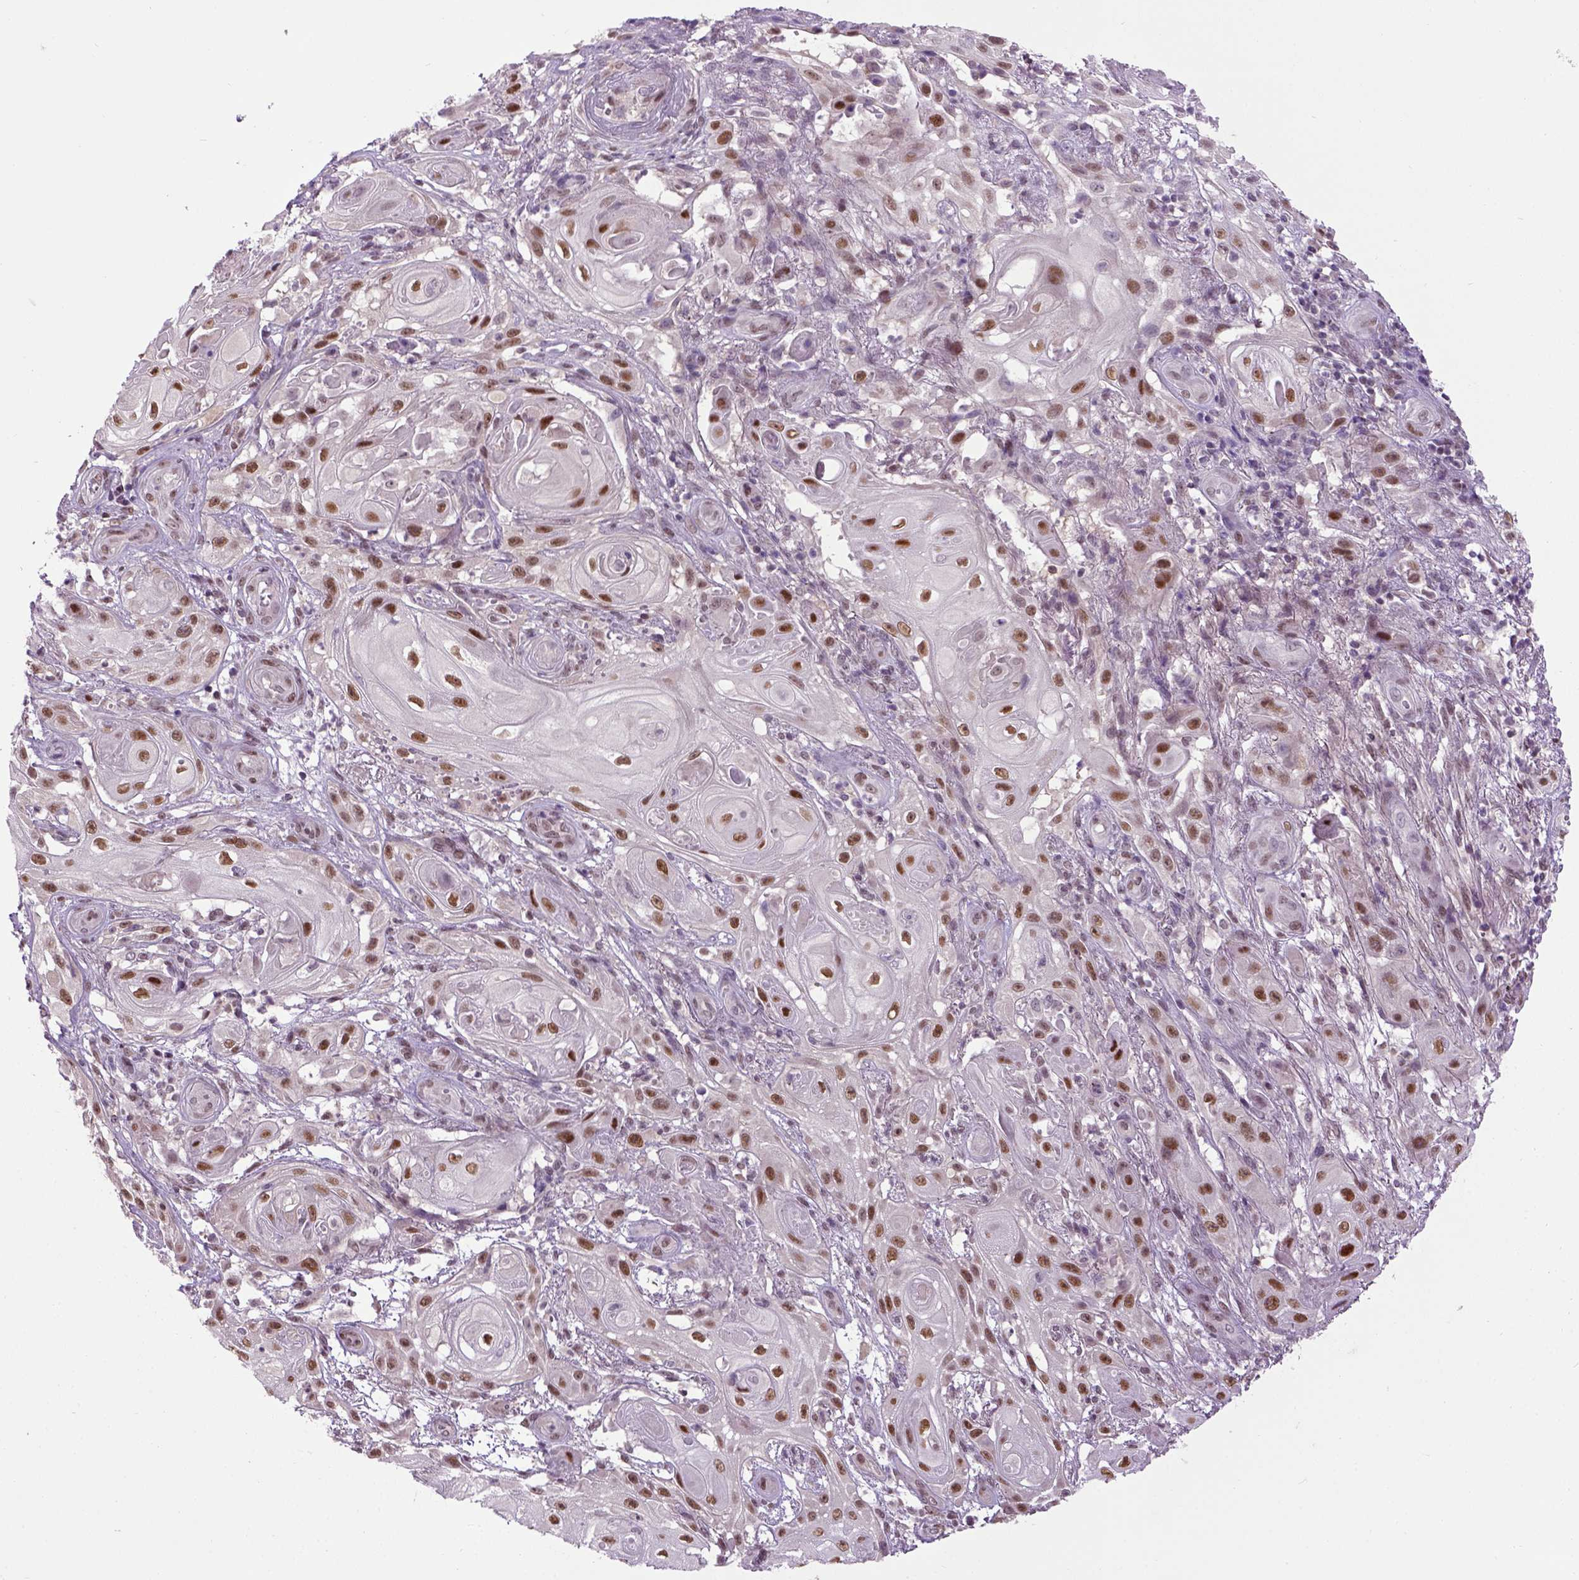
{"staining": {"intensity": "moderate", "quantity": ">75%", "location": "nuclear"}, "tissue": "skin cancer", "cell_type": "Tumor cells", "image_type": "cancer", "snomed": [{"axis": "morphology", "description": "Squamous cell carcinoma, NOS"}, {"axis": "topography", "description": "Skin"}], "caption": "Brown immunohistochemical staining in human skin cancer exhibits moderate nuclear expression in about >75% of tumor cells. (IHC, brightfield microscopy, high magnification).", "gene": "UBA3", "patient": {"sex": "male", "age": 62}}